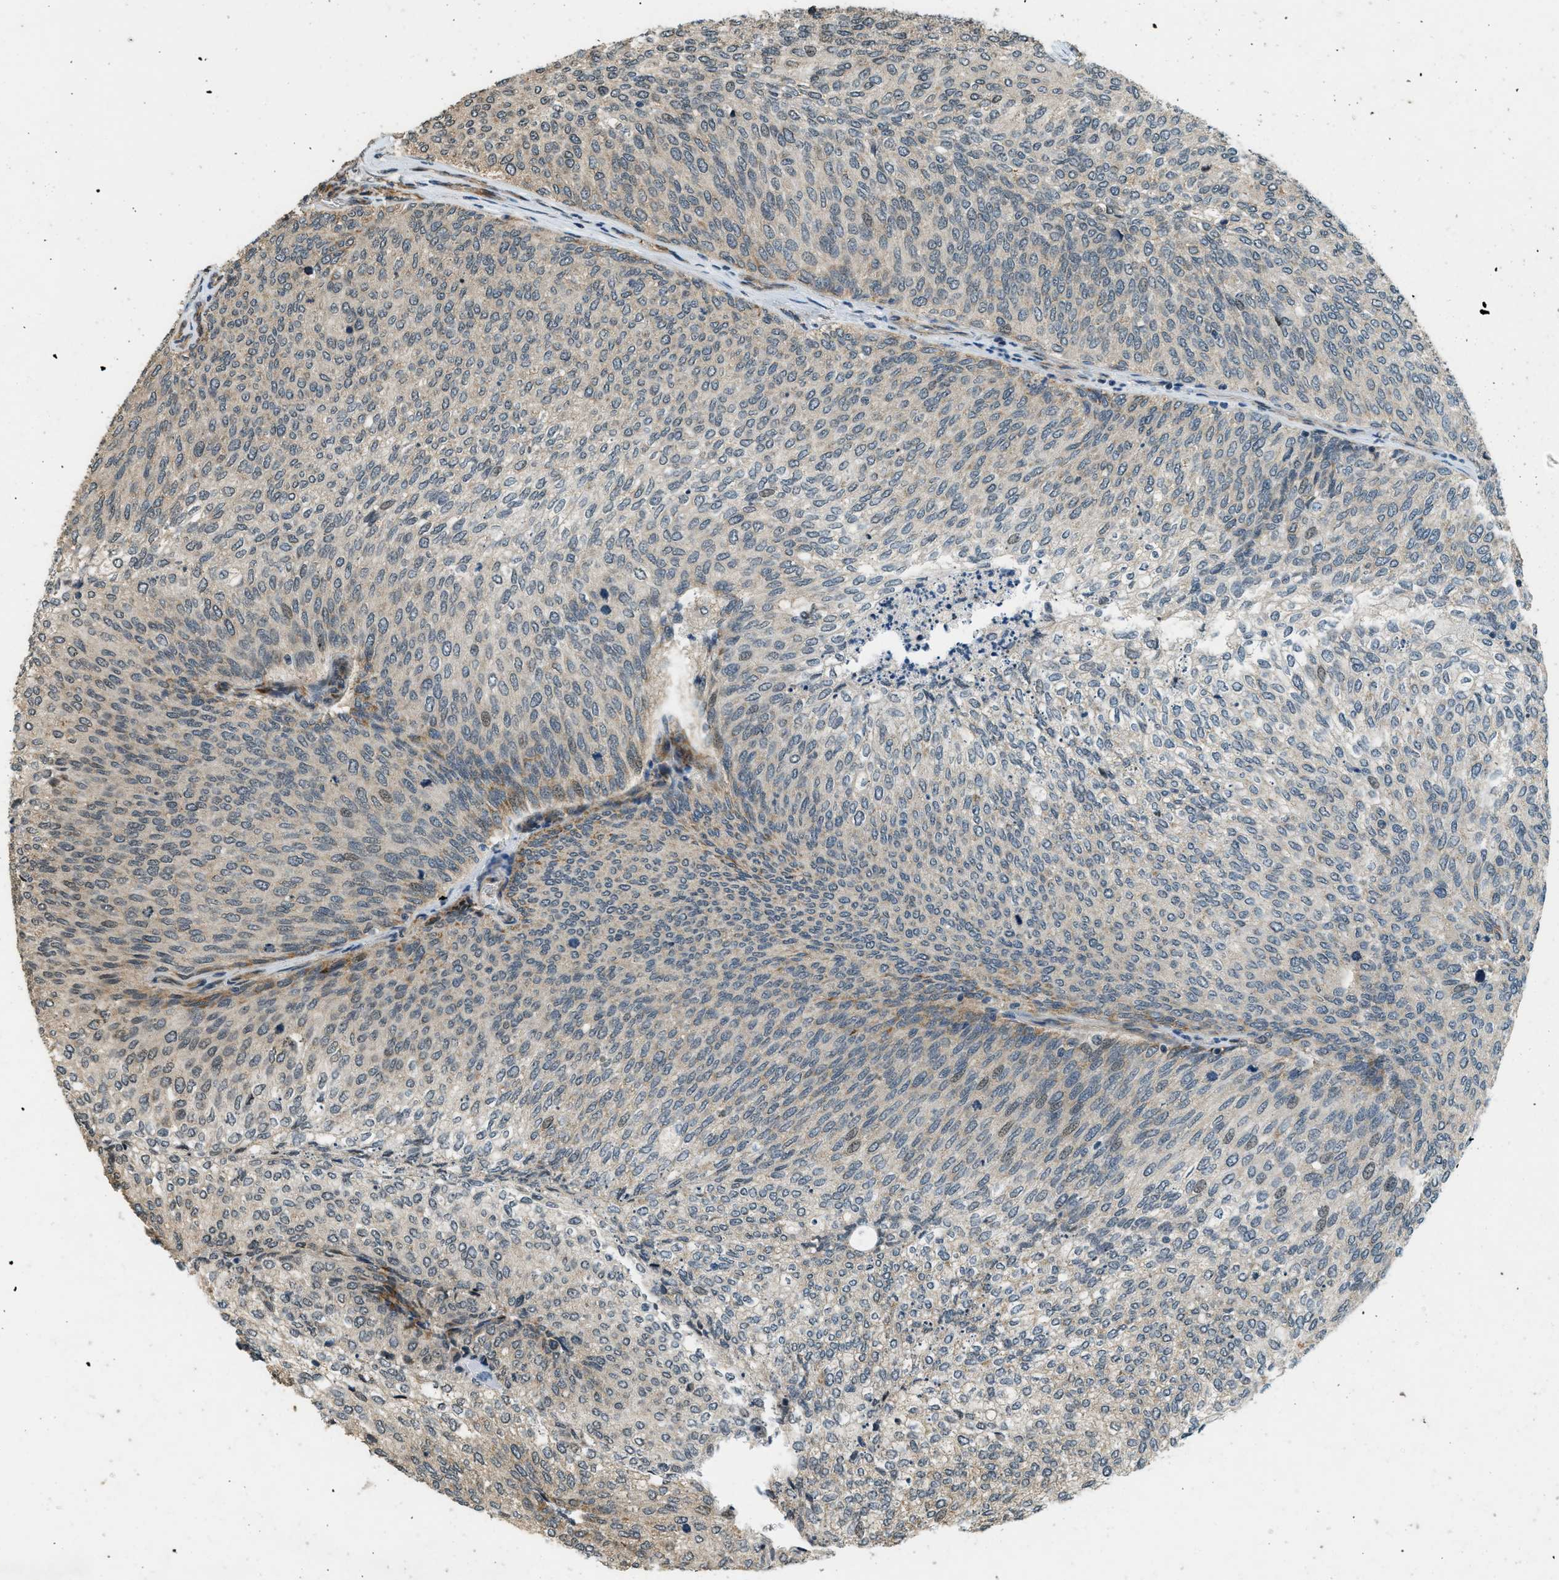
{"staining": {"intensity": "weak", "quantity": "25%-75%", "location": "cytoplasmic/membranous,nuclear"}, "tissue": "urothelial cancer", "cell_type": "Tumor cells", "image_type": "cancer", "snomed": [{"axis": "morphology", "description": "Urothelial carcinoma, Low grade"}, {"axis": "topography", "description": "Urinary bladder"}], "caption": "DAB (3,3'-diaminobenzidine) immunohistochemical staining of human urothelial cancer exhibits weak cytoplasmic/membranous and nuclear protein staining in about 25%-75% of tumor cells. Using DAB (3,3'-diaminobenzidine) (brown) and hematoxylin (blue) stains, captured at high magnification using brightfield microscopy.", "gene": "MED21", "patient": {"sex": "female", "age": 79}}